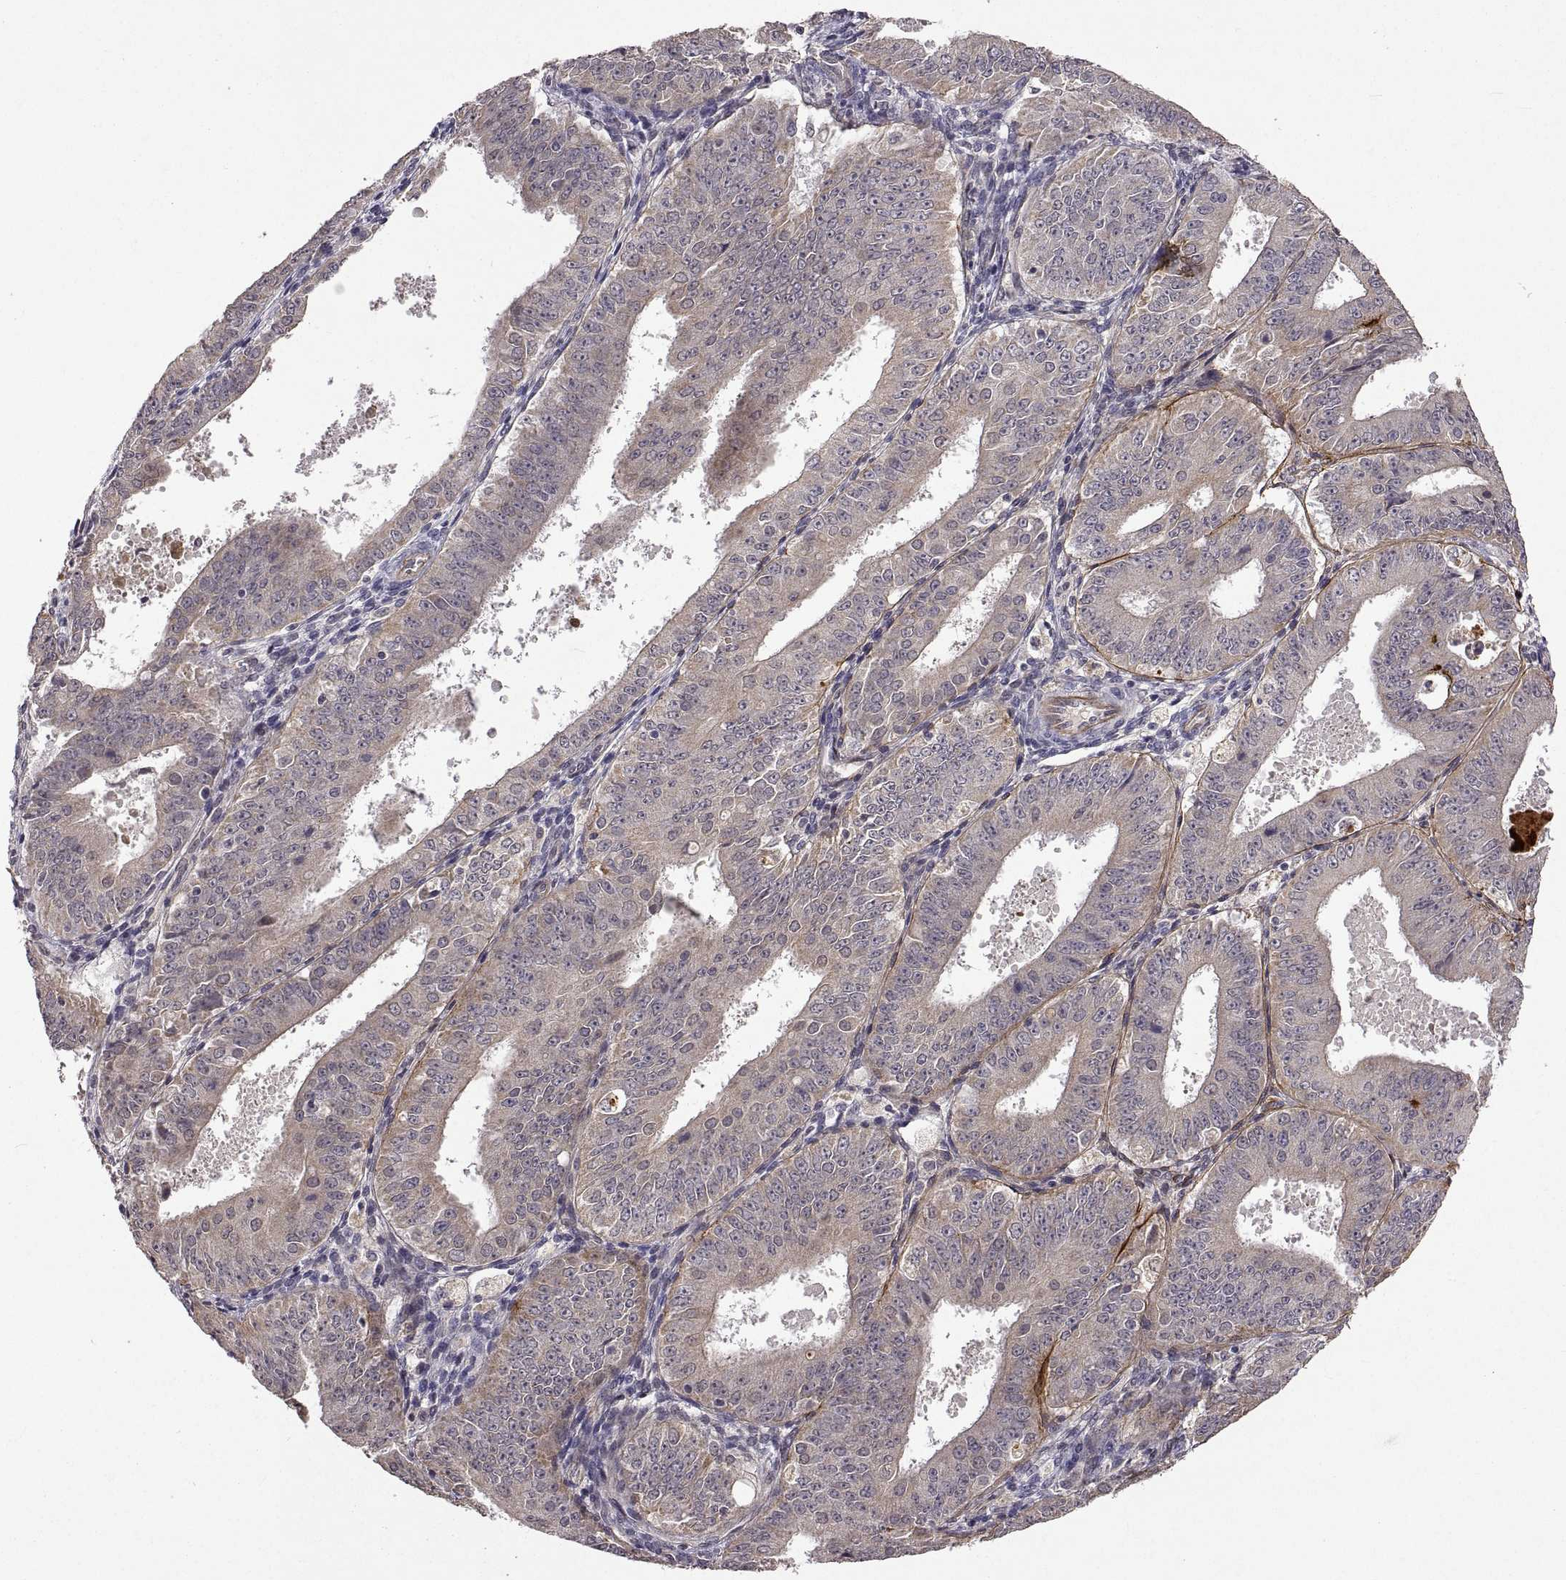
{"staining": {"intensity": "weak", "quantity": "25%-75%", "location": "cytoplasmic/membranous"}, "tissue": "ovarian cancer", "cell_type": "Tumor cells", "image_type": "cancer", "snomed": [{"axis": "morphology", "description": "Carcinoma, endometroid"}, {"axis": "topography", "description": "Ovary"}], "caption": "Immunohistochemical staining of human ovarian cancer demonstrates low levels of weak cytoplasmic/membranous protein staining in approximately 25%-75% of tumor cells.", "gene": "LAMA1", "patient": {"sex": "female", "age": 42}}